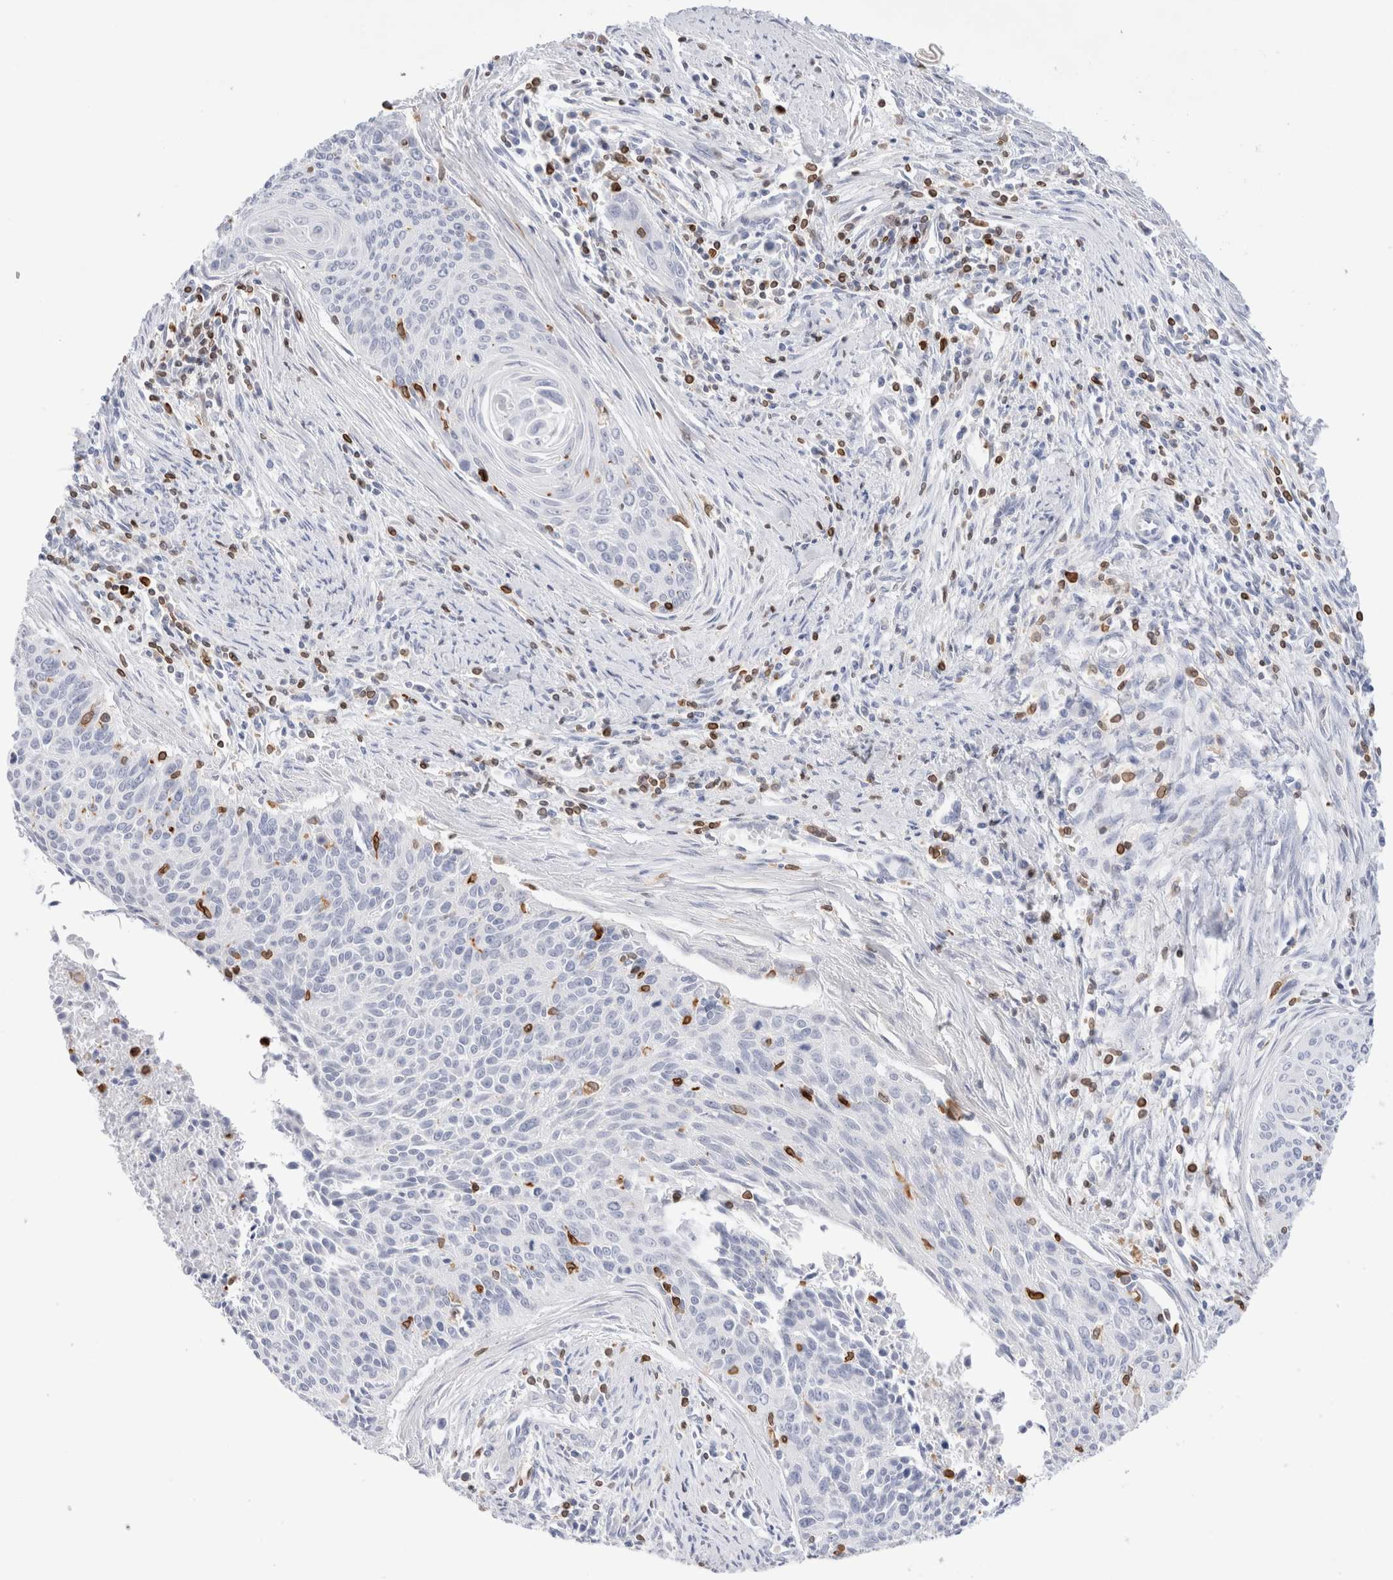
{"staining": {"intensity": "negative", "quantity": "none", "location": "none"}, "tissue": "cervical cancer", "cell_type": "Tumor cells", "image_type": "cancer", "snomed": [{"axis": "morphology", "description": "Squamous cell carcinoma, NOS"}, {"axis": "topography", "description": "Cervix"}], "caption": "IHC photomicrograph of neoplastic tissue: squamous cell carcinoma (cervical) stained with DAB (3,3'-diaminobenzidine) reveals no significant protein expression in tumor cells.", "gene": "ALOX5AP", "patient": {"sex": "female", "age": 55}}